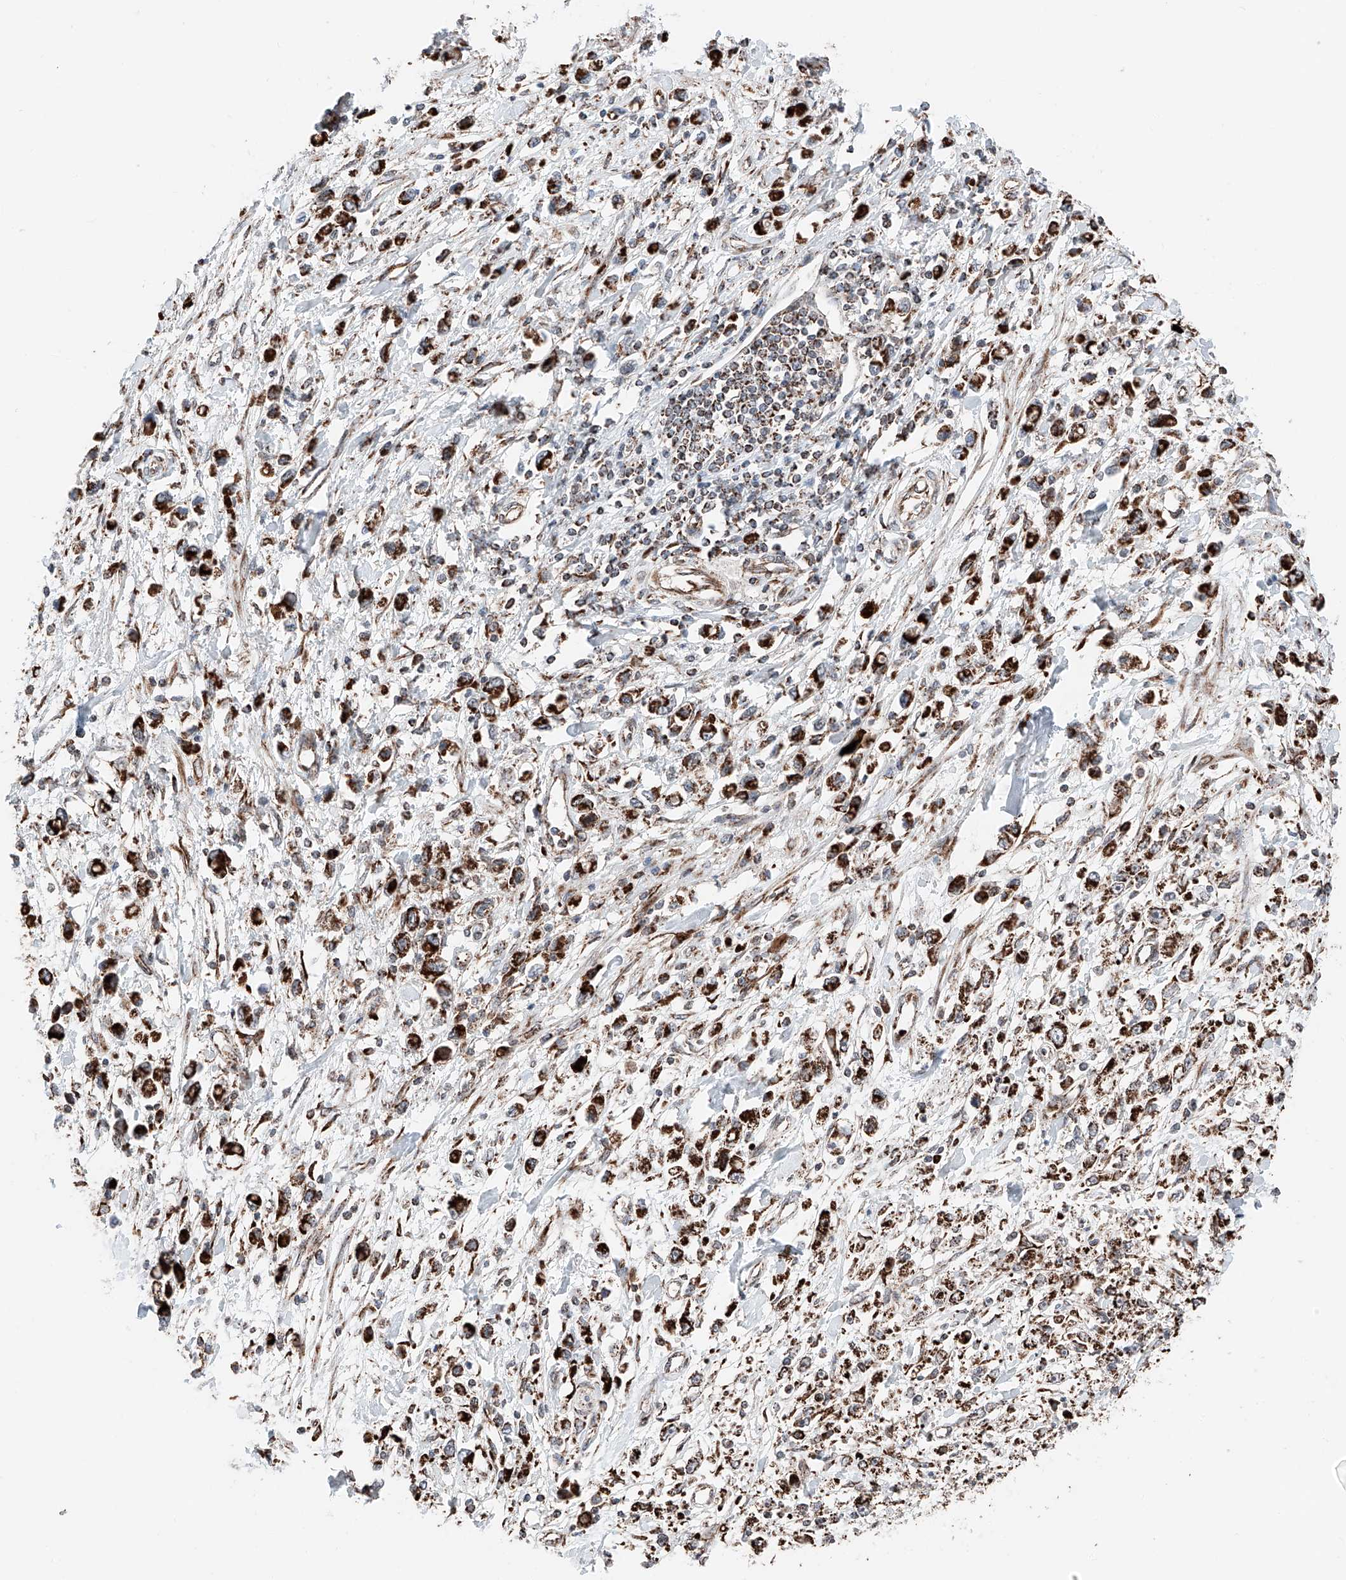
{"staining": {"intensity": "strong", "quantity": ">75%", "location": "cytoplasmic/membranous"}, "tissue": "stomach cancer", "cell_type": "Tumor cells", "image_type": "cancer", "snomed": [{"axis": "morphology", "description": "Adenocarcinoma, NOS"}, {"axis": "topography", "description": "Stomach"}], "caption": "Tumor cells display high levels of strong cytoplasmic/membranous expression in about >75% of cells in human stomach cancer (adenocarcinoma).", "gene": "ZSCAN29", "patient": {"sex": "female", "age": 59}}